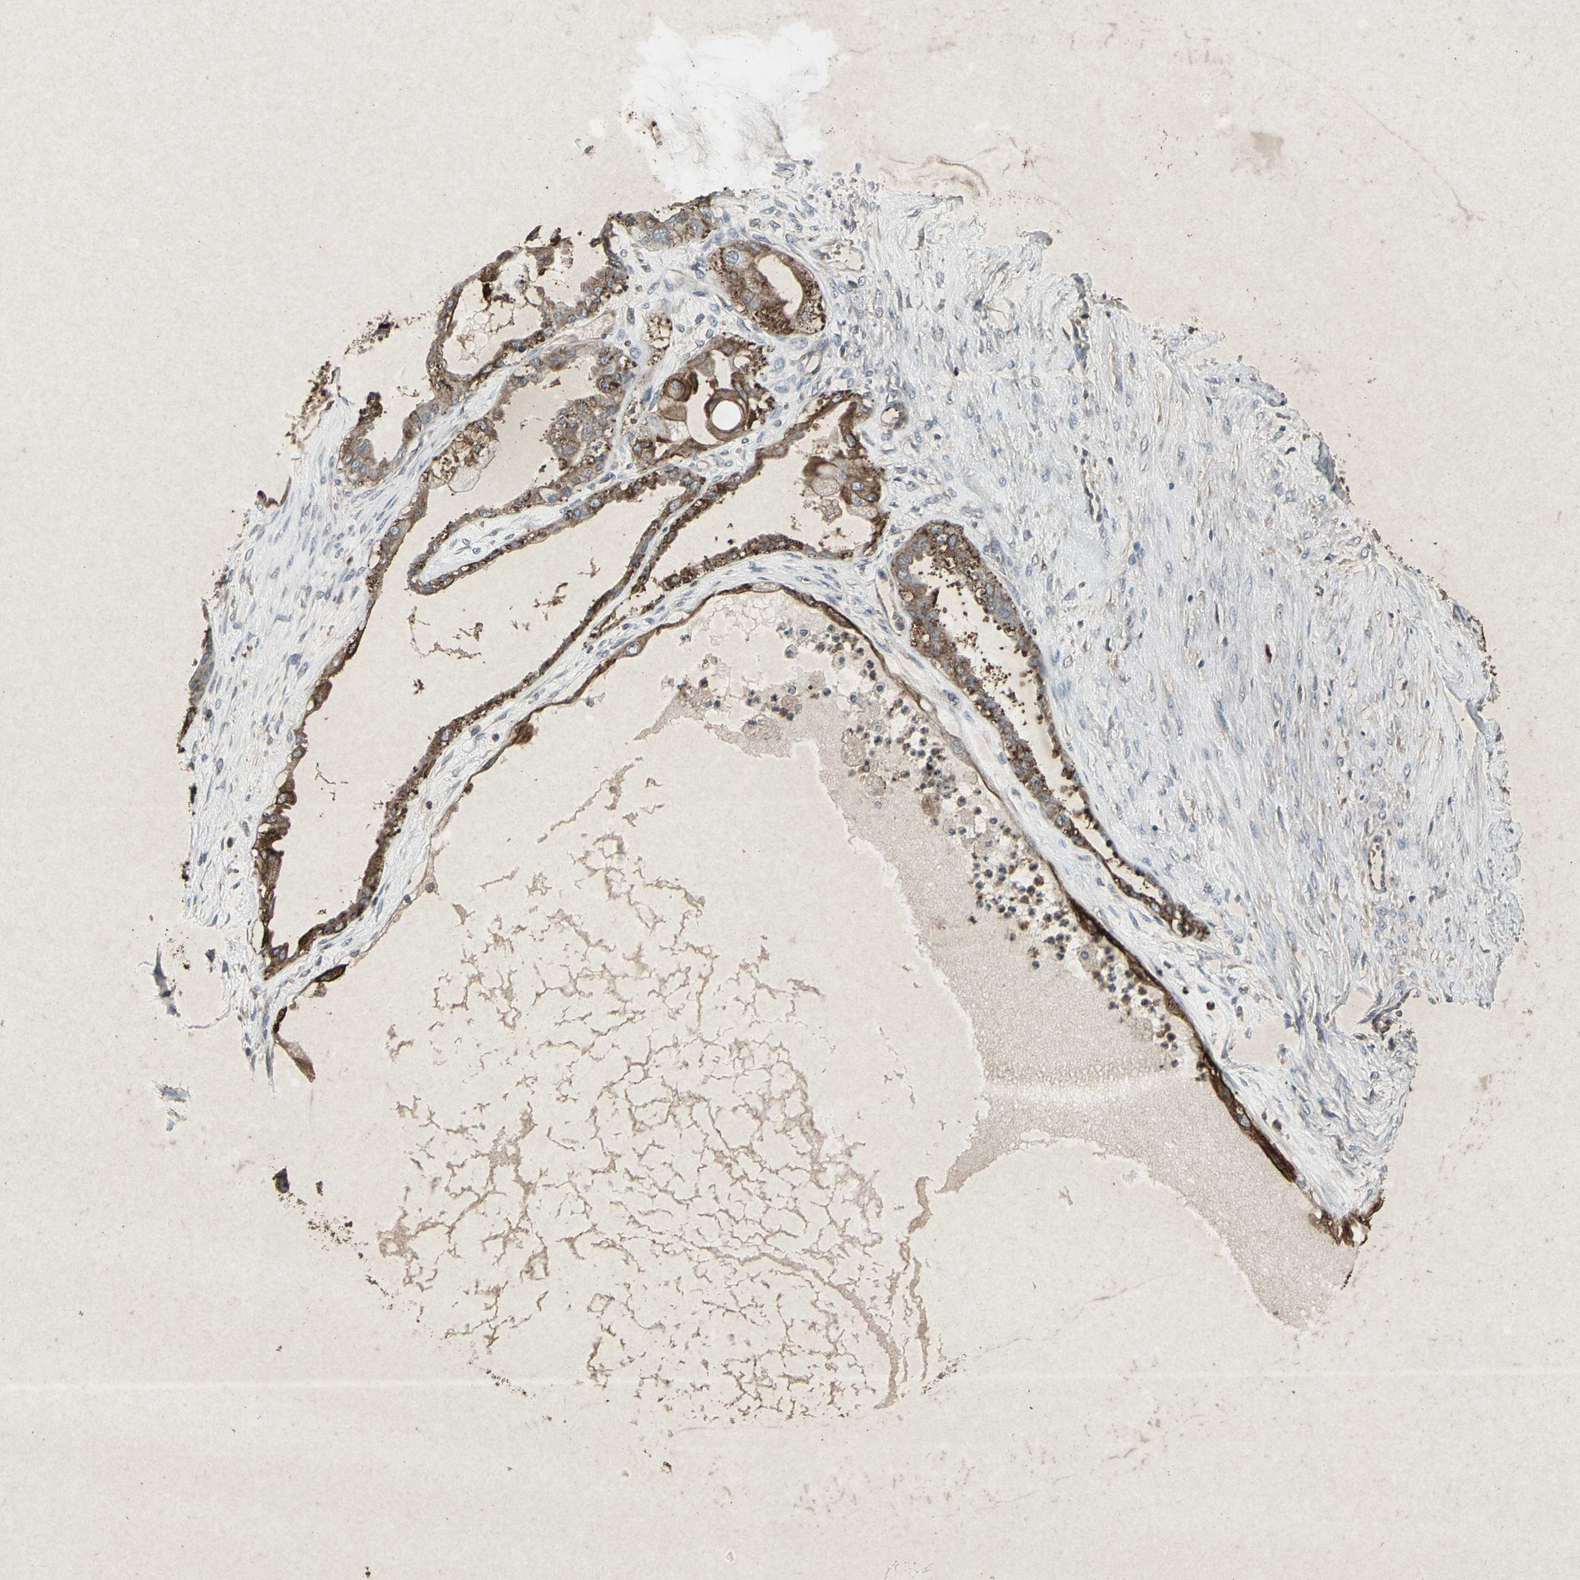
{"staining": {"intensity": "strong", "quantity": ">75%", "location": "cytoplasmic/membranous"}, "tissue": "ovarian cancer", "cell_type": "Tumor cells", "image_type": "cancer", "snomed": [{"axis": "morphology", "description": "Carcinoma, NOS"}, {"axis": "morphology", "description": "Carcinoma, endometroid"}, {"axis": "topography", "description": "Ovary"}], "caption": "A brown stain labels strong cytoplasmic/membranous positivity of a protein in ovarian cancer (carcinoma) tumor cells. The staining was performed using DAB (3,3'-diaminobenzidine) to visualize the protein expression in brown, while the nuclei were stained in blue with hematoxylin (Magnification: 20x).", "gene": "CCR9", "patient": {"sex": "female", "age": 50}}